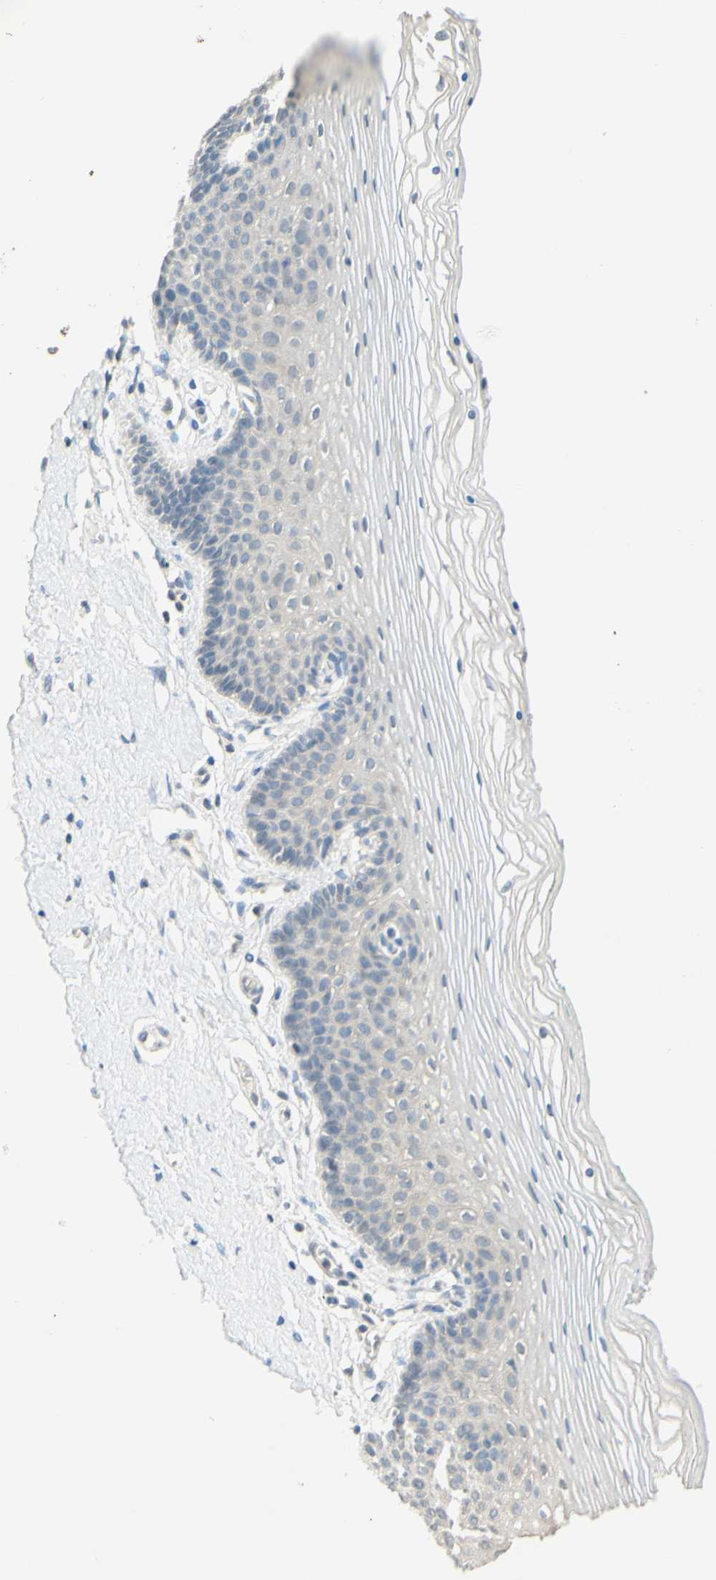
{"staining": {"intensity": "weak", "quantity": "25%-75%", "location": "cytoplasmic/membranous"}, "tissue": "vagina", "cell_type": "Squamous epithelial cells", "image_type": "normal", "snomed": [{"axis": "morphology", "description": "Normal tissue, NOS"}, {"axis": "topography", "description": "Vagina"}], "caption": "Squamous epithelial cells display low levels of weak cytoplasmic/membranous positivity in about 25%-75% of cells in normal human vagina.", "gene": "MAG", "patient": {"sex": "female", "age": 32}}